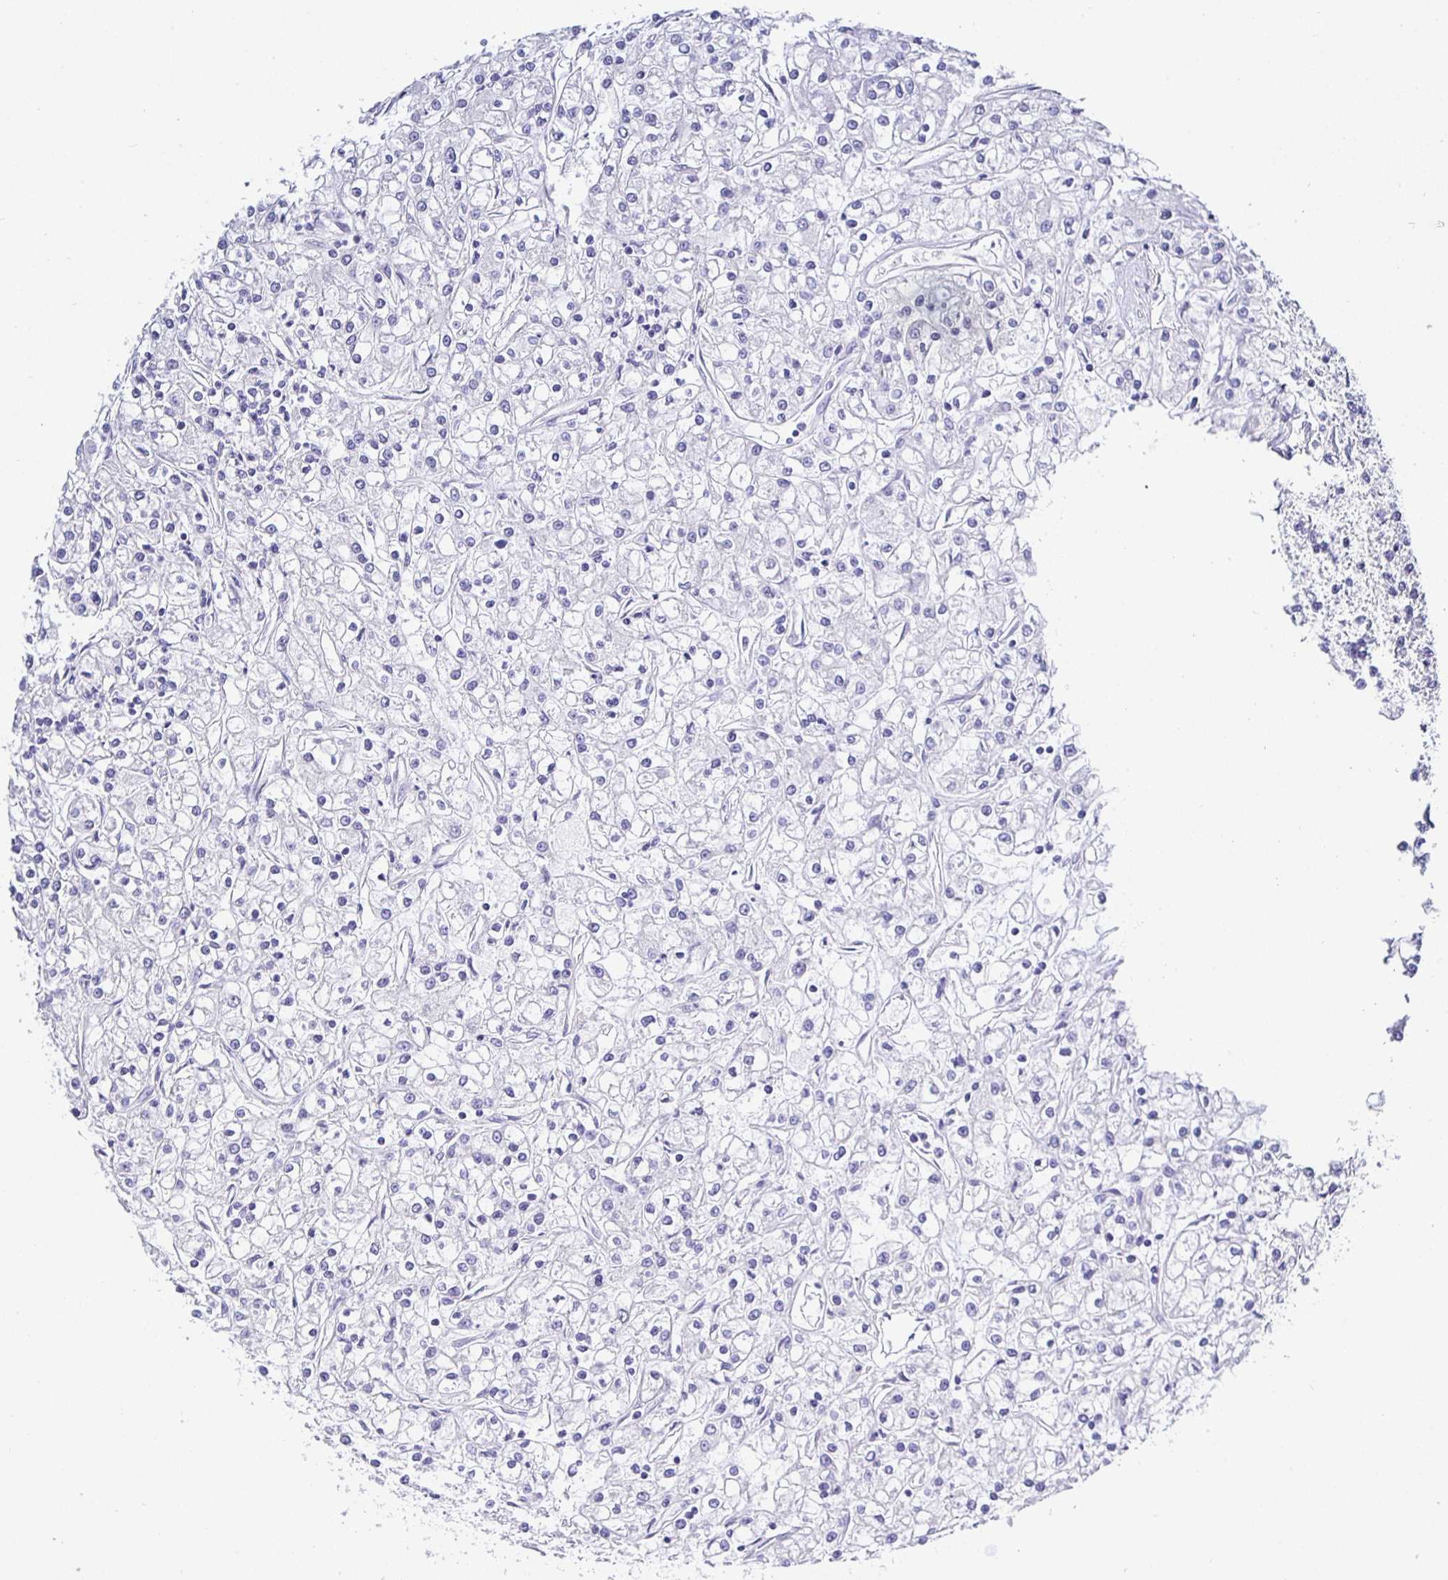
{"staining": {"intensity": "negative", "quantity": "none", "location": "none"}, "tissue": "renal cancer", "cell_type": "Tumor cells", "image_type": "cancer", "snomed": [{"axis": "morphology", "description": "Adenocarcinoma, NOS"}, {"axis": "topography", "description": "Kidney"}], "caption": "Immunohistochemistry image of human renal adenocarcinoma stained for a protein (brown), which shows no positivity in tumor cells.", "gene": "OPALIN", "patient": {"sex": "female", "age": 59}}